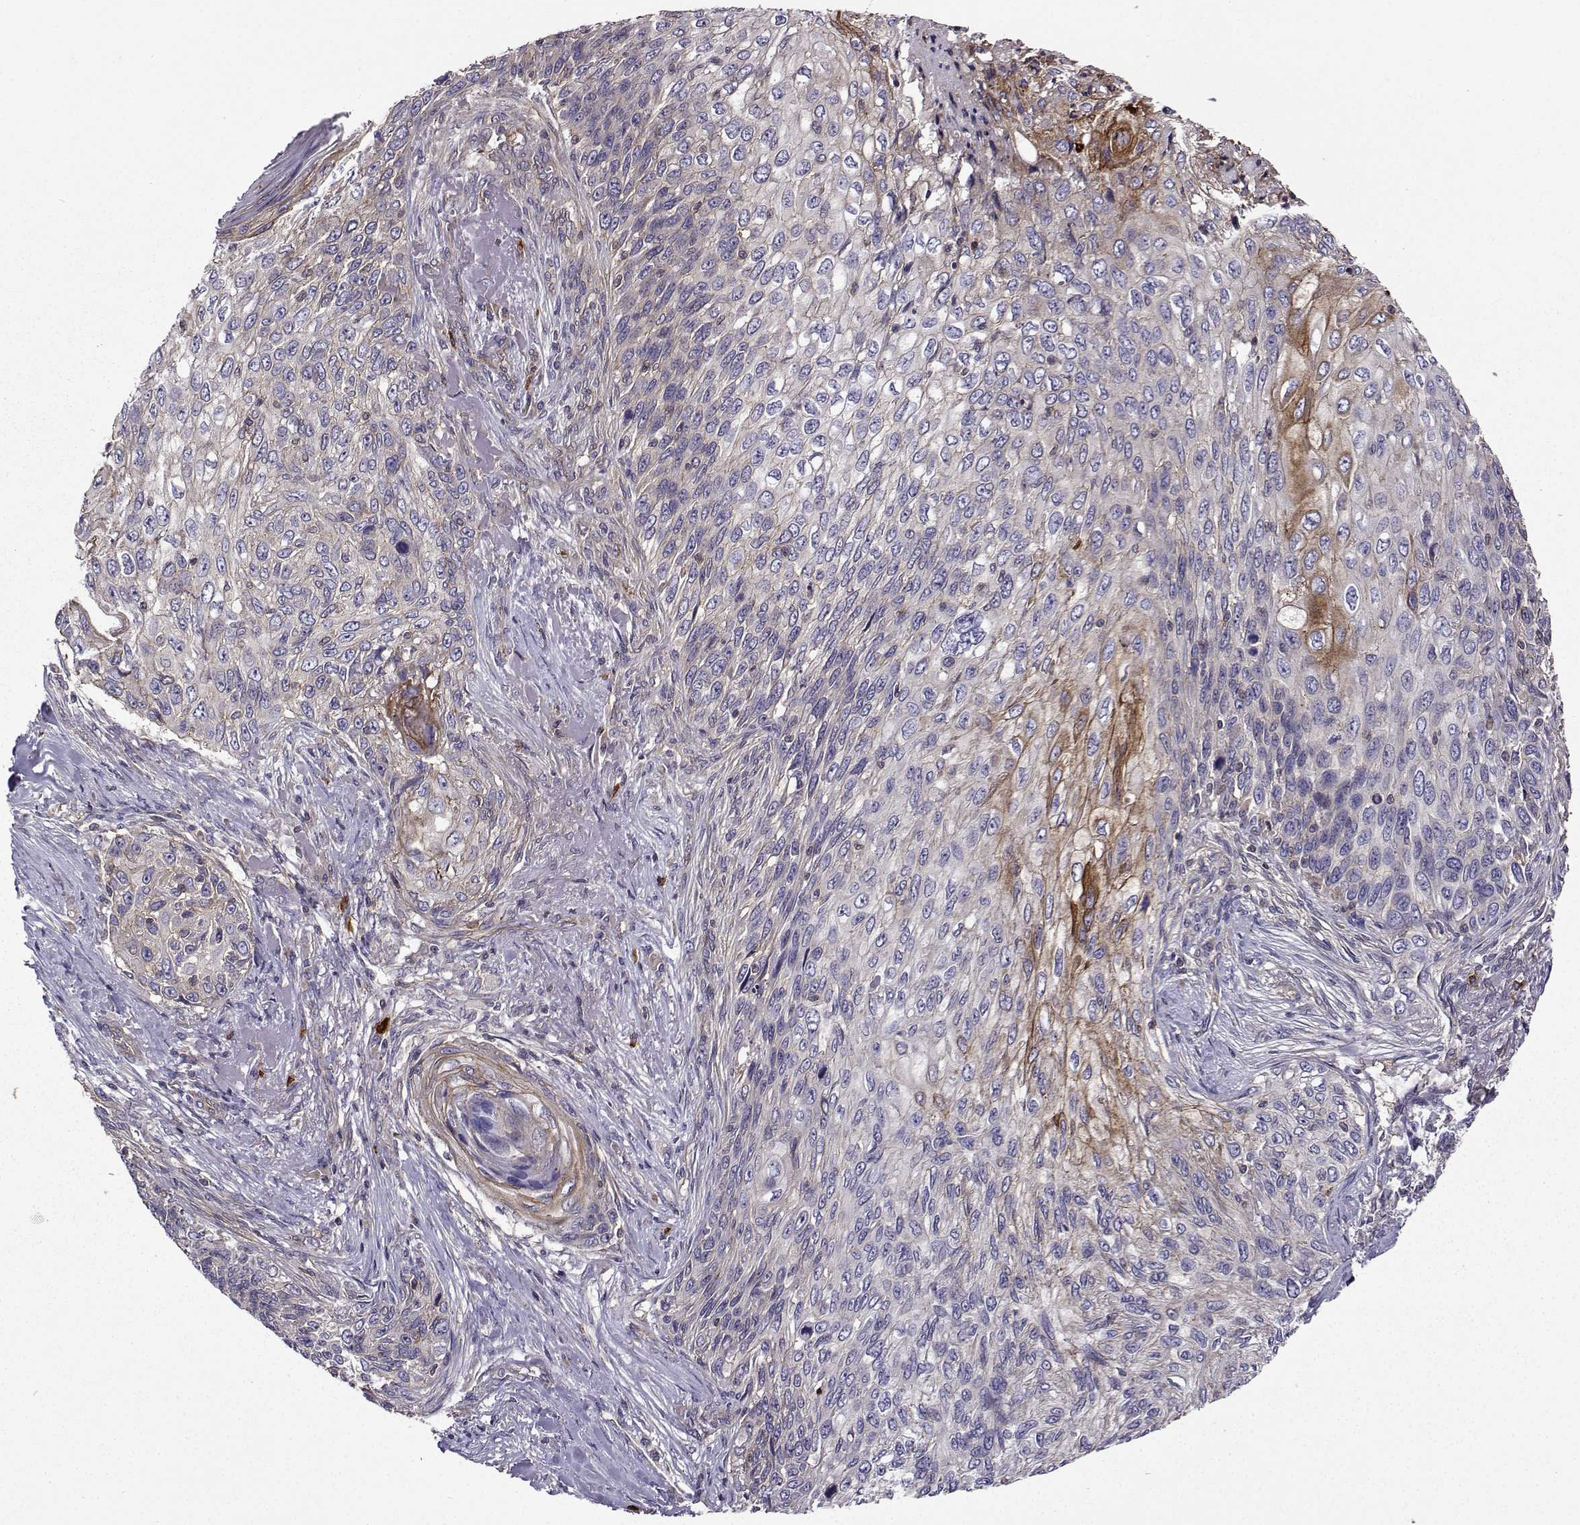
{"staining": {"intensity": "strong", "quantity": "<25%", "location": "cytoplasmic/membranous"}, "tissue": "skin cancer", "cell_type": "Tumor cells", "image_type": "cancer", "snomed": [{"axis": "morphology", "description": "Squamous cell carcinoma, NOS"}, {"axis": "topography", "description": "Skin"}], "caption": "Tumor cells show medium levels of strong cytoplasmic/membranous staining in approximately <25% of cells in skin cancer.", "gene": "ITGB8", "patient": {"sex": "male", "age": 92}}